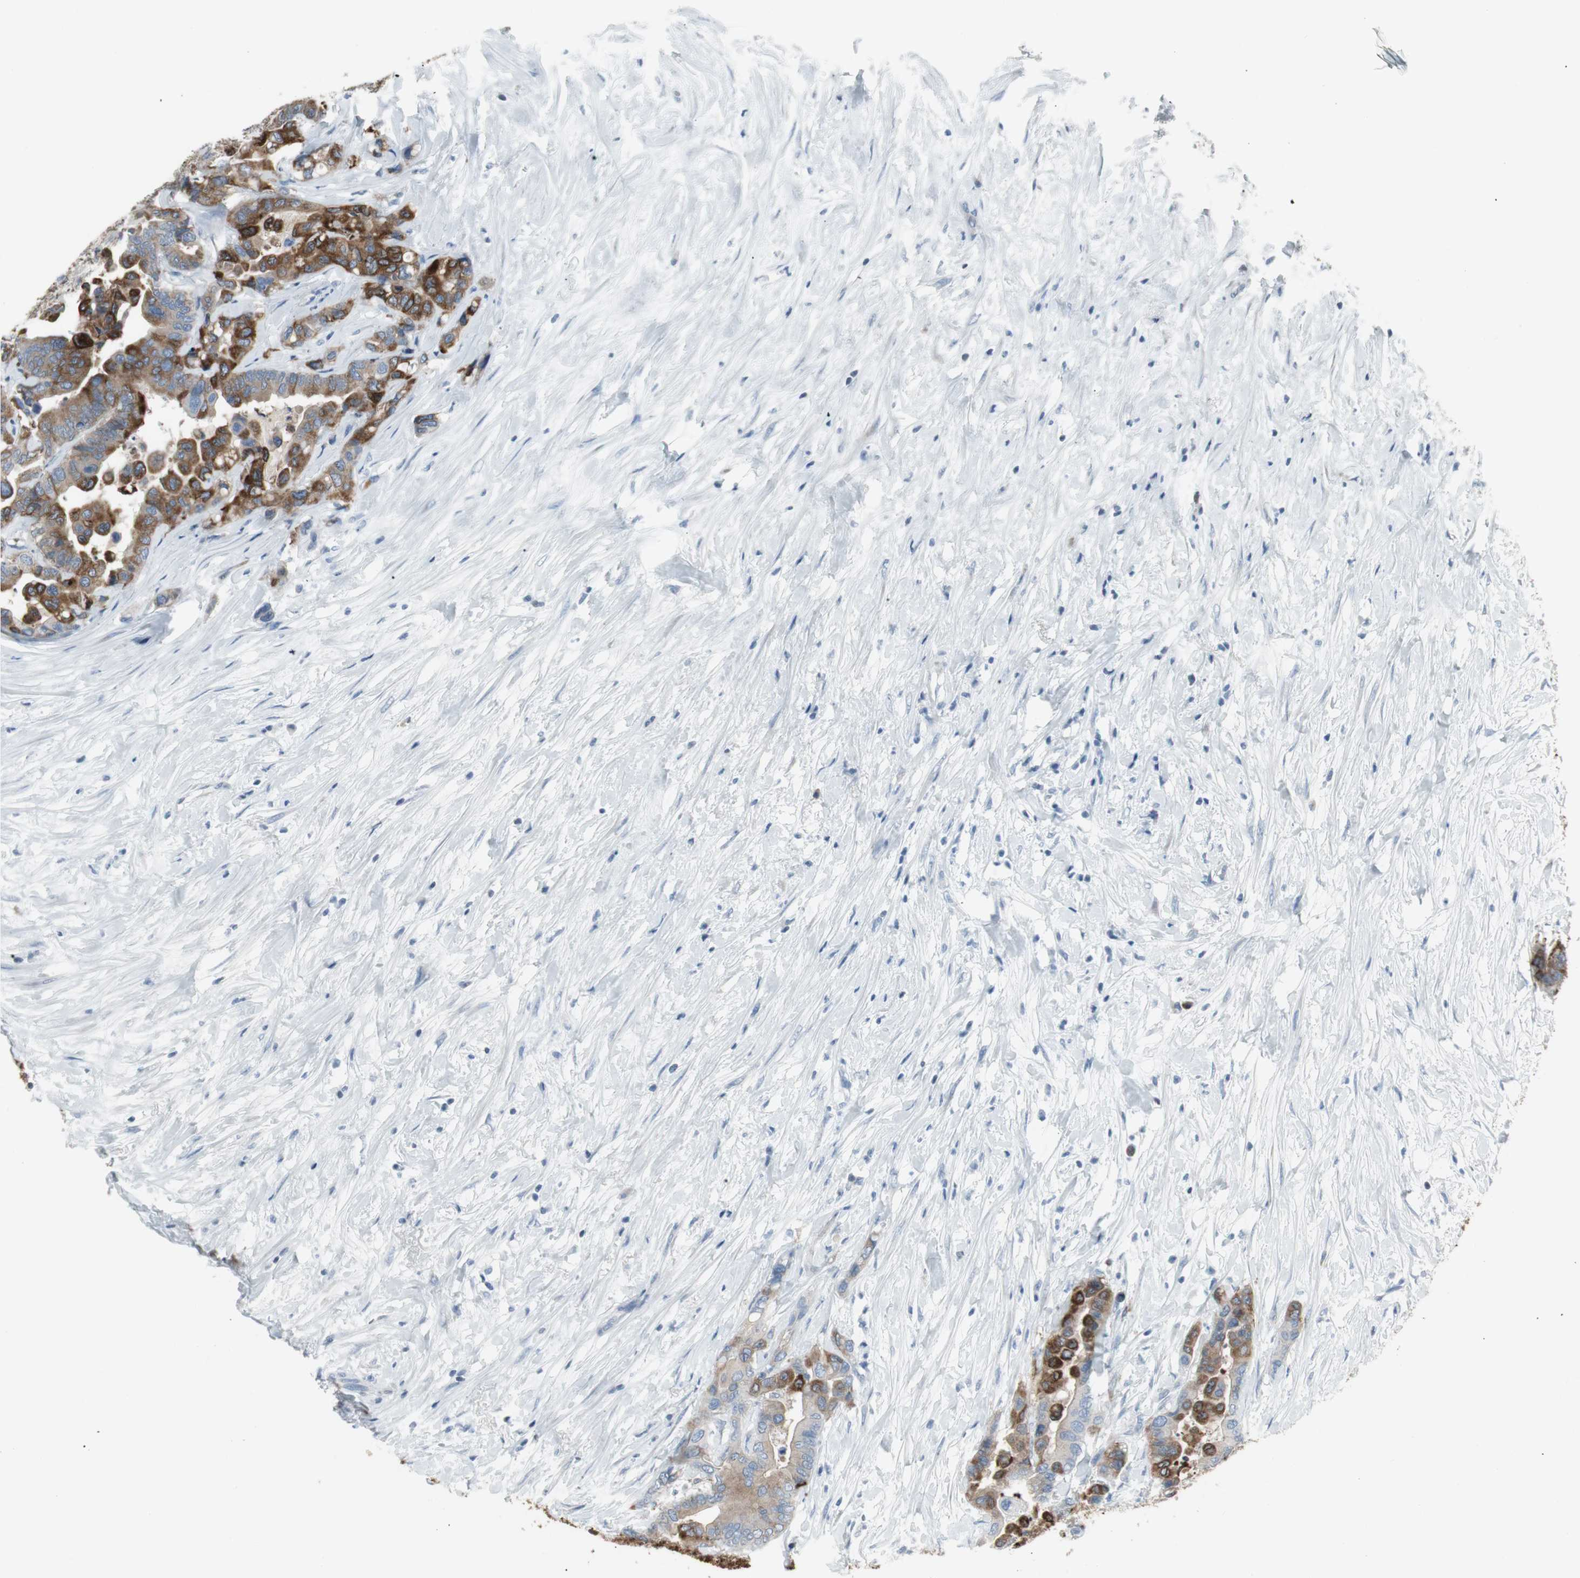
{"staining": {"intensity": "strong", "quantity": ">75%", "location": "cytoplasmic/membranous"}, "tissue": "colorectal cancer", "cell_type": "Tumor cells", "image_type": "cancer", "snomed": [{"axis": "morphology", "description": "Normal tissue, NOS"}, {"axis": "morphology", "description": "Adenocarcinoma, NOS"}, {"axis": "topography", "description": "Colon"}], "caption": "Protein positivity by immunohistochemistry (IHC) shows strong cytoplasmic/membranous expression in about >75% of tumor cells in colorectal cancer (adenocarcinoma).", "gene": "AGR2", "patient": {"sex": "male", "age": 82}}